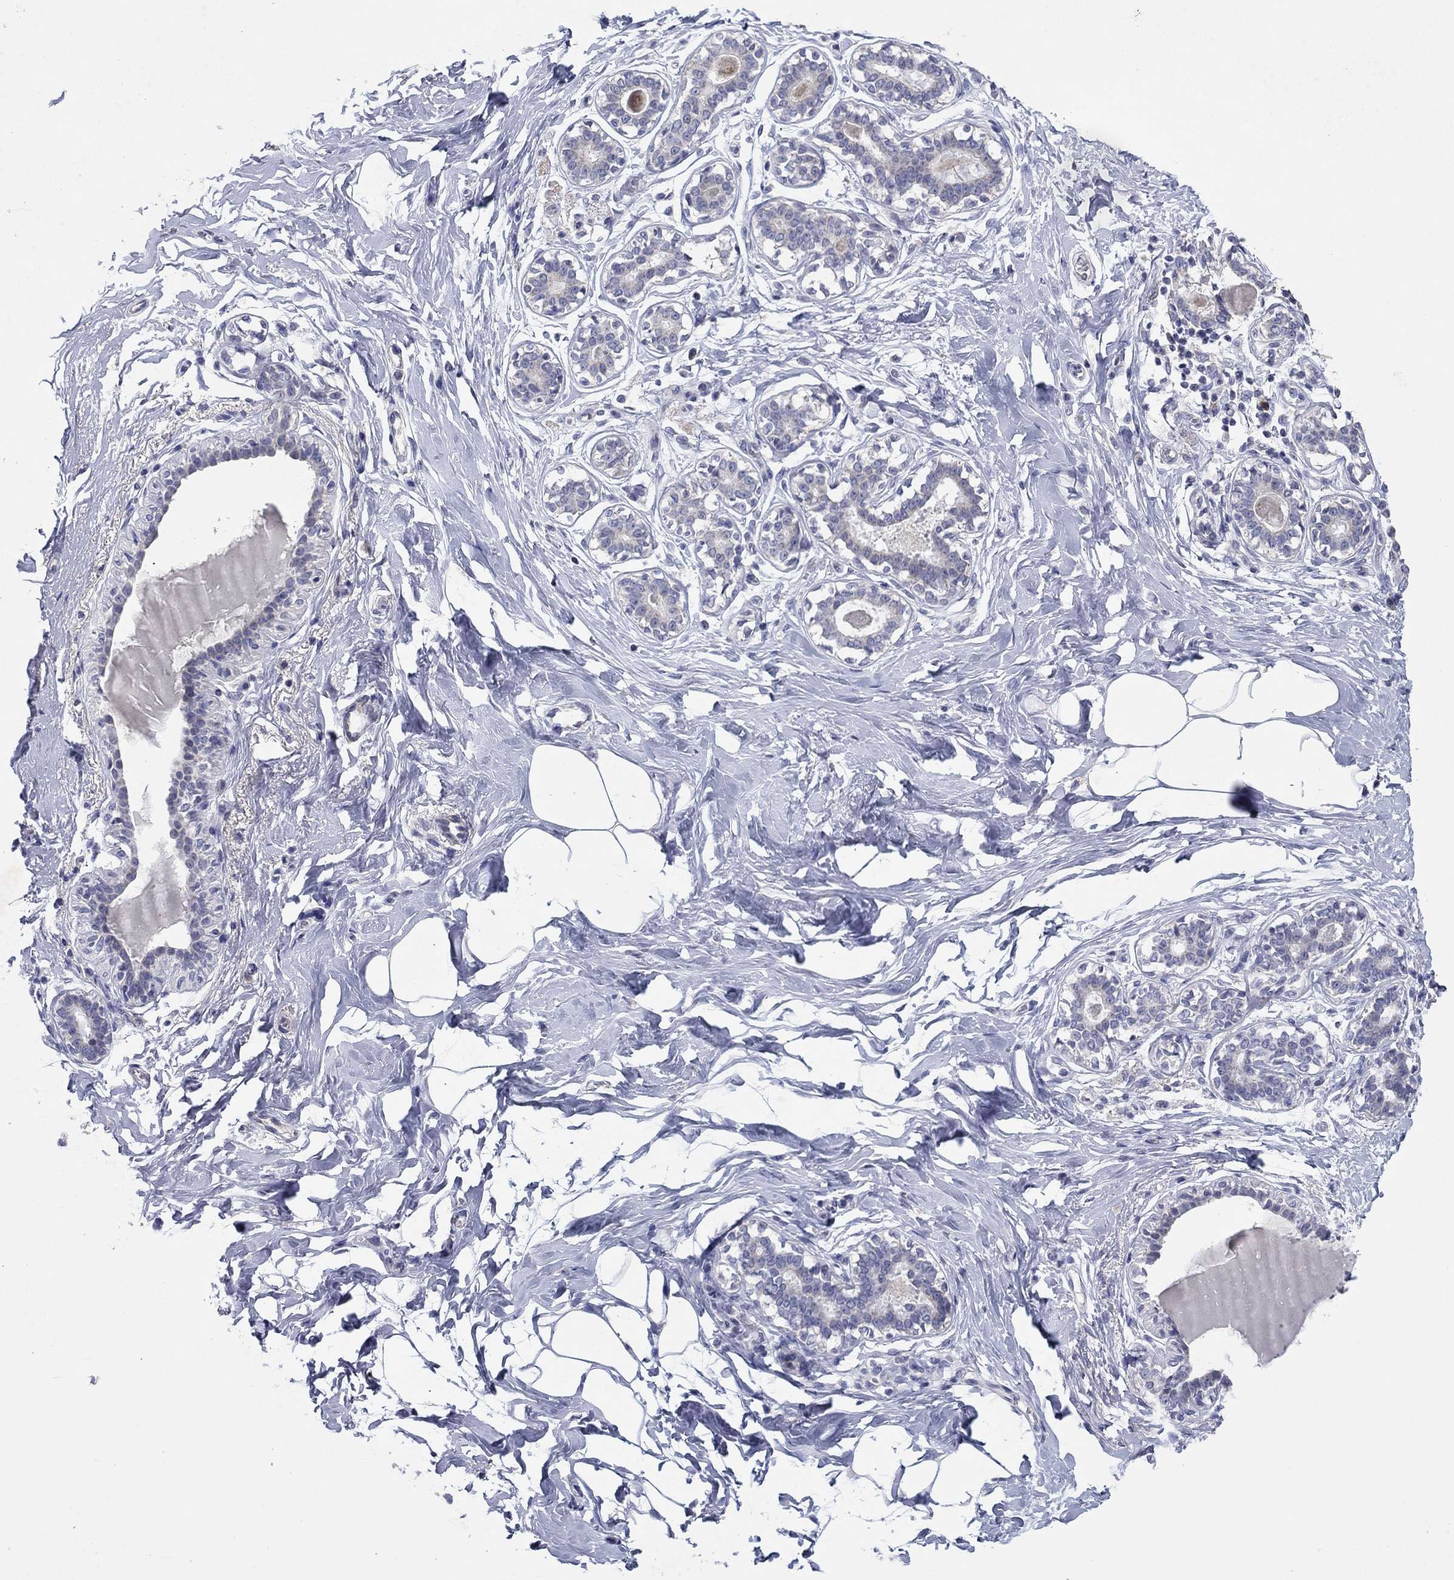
{"staining": {"intensity": "negative", "quantity": "none", "location": "none"}, "tissue": "breast", "cell_type": "Adipocytes", "image_type": "normal", "snomed": [{"axis": "morphology", "description": "Normal tissue, NOS"}, {"axis": "morphology", "description": "Lobular carcinoma, in situ"}, {"axis": "topography", "description": "Breast"}], "caption": "DAB (3,3'-diaminobenzidine) immunohistochemical staining of benign breast shows no significant expression in adipocytes. (DAB IHC with hematoxylin counter stain).", "gene": "PTGDS", "patient": {"sex": "female", "age": 35}}